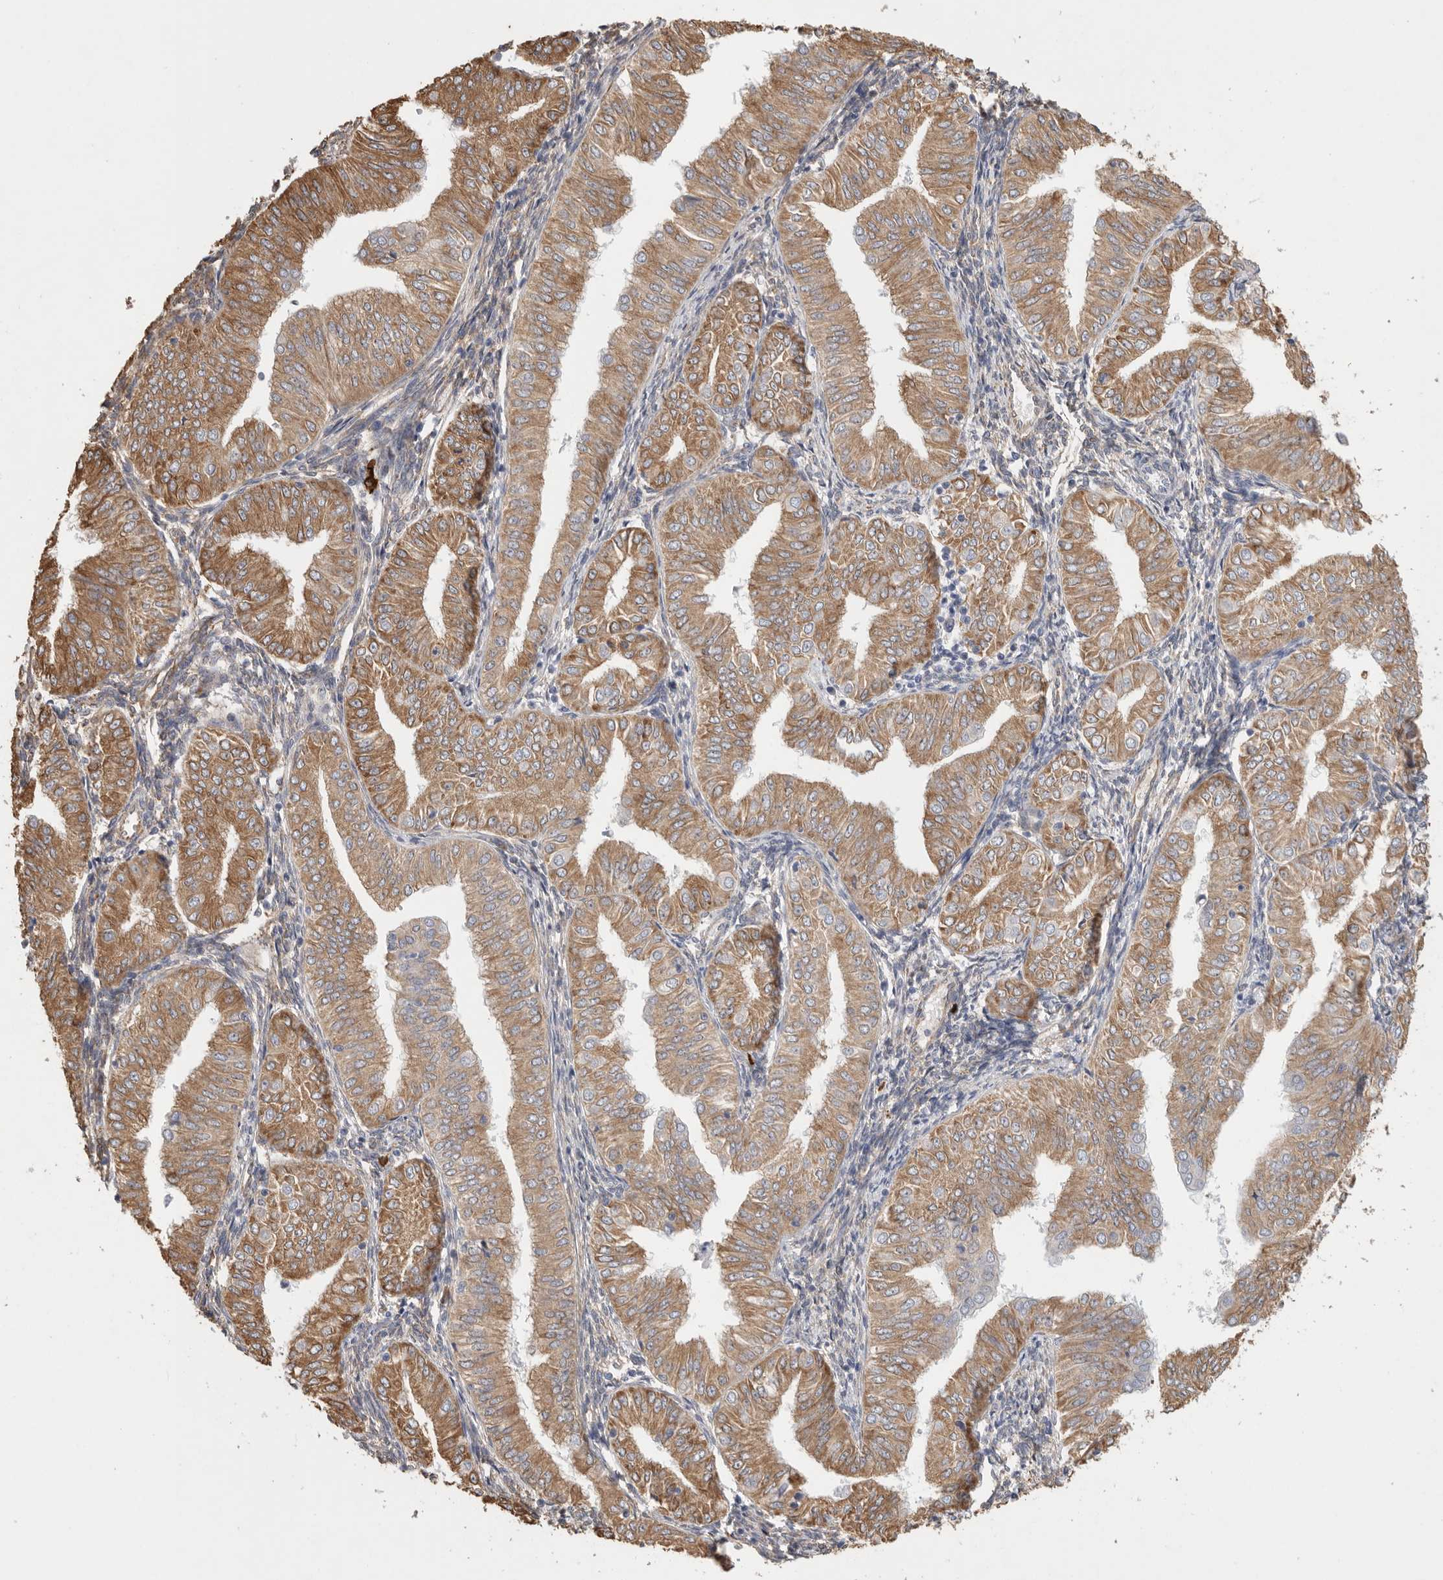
{"staining": {"intensity": "moderate", "quantity": ">75%", "location": "cytoplasmic/membranous"}, "tissue": "endometrial cancer", "cell_type": "Tumor cells", "image_type": "cancer", "snomed": [{"axis": "morphology", "description": "Normal tissue, NOS"}, {"axis": "morphology", "description": "Adenocarcinoma, NOS"}, {"axis": "topography", "description": "Endometrium"}], "caption": "Protein expression analysis of endometrial cancer (adenocarcinoma) reveals moderate cytoplasmic/membranous expression in approximately >75% of tumor cells. The staining is performed using DAB (3,3'-diaminobenzidine) brown chromogen to label protein expression. The nuclei are counter-stained blue using hematoxylin.", "gene": "BLOC1S5", "patient": {"sex": "female", "age": 53}}